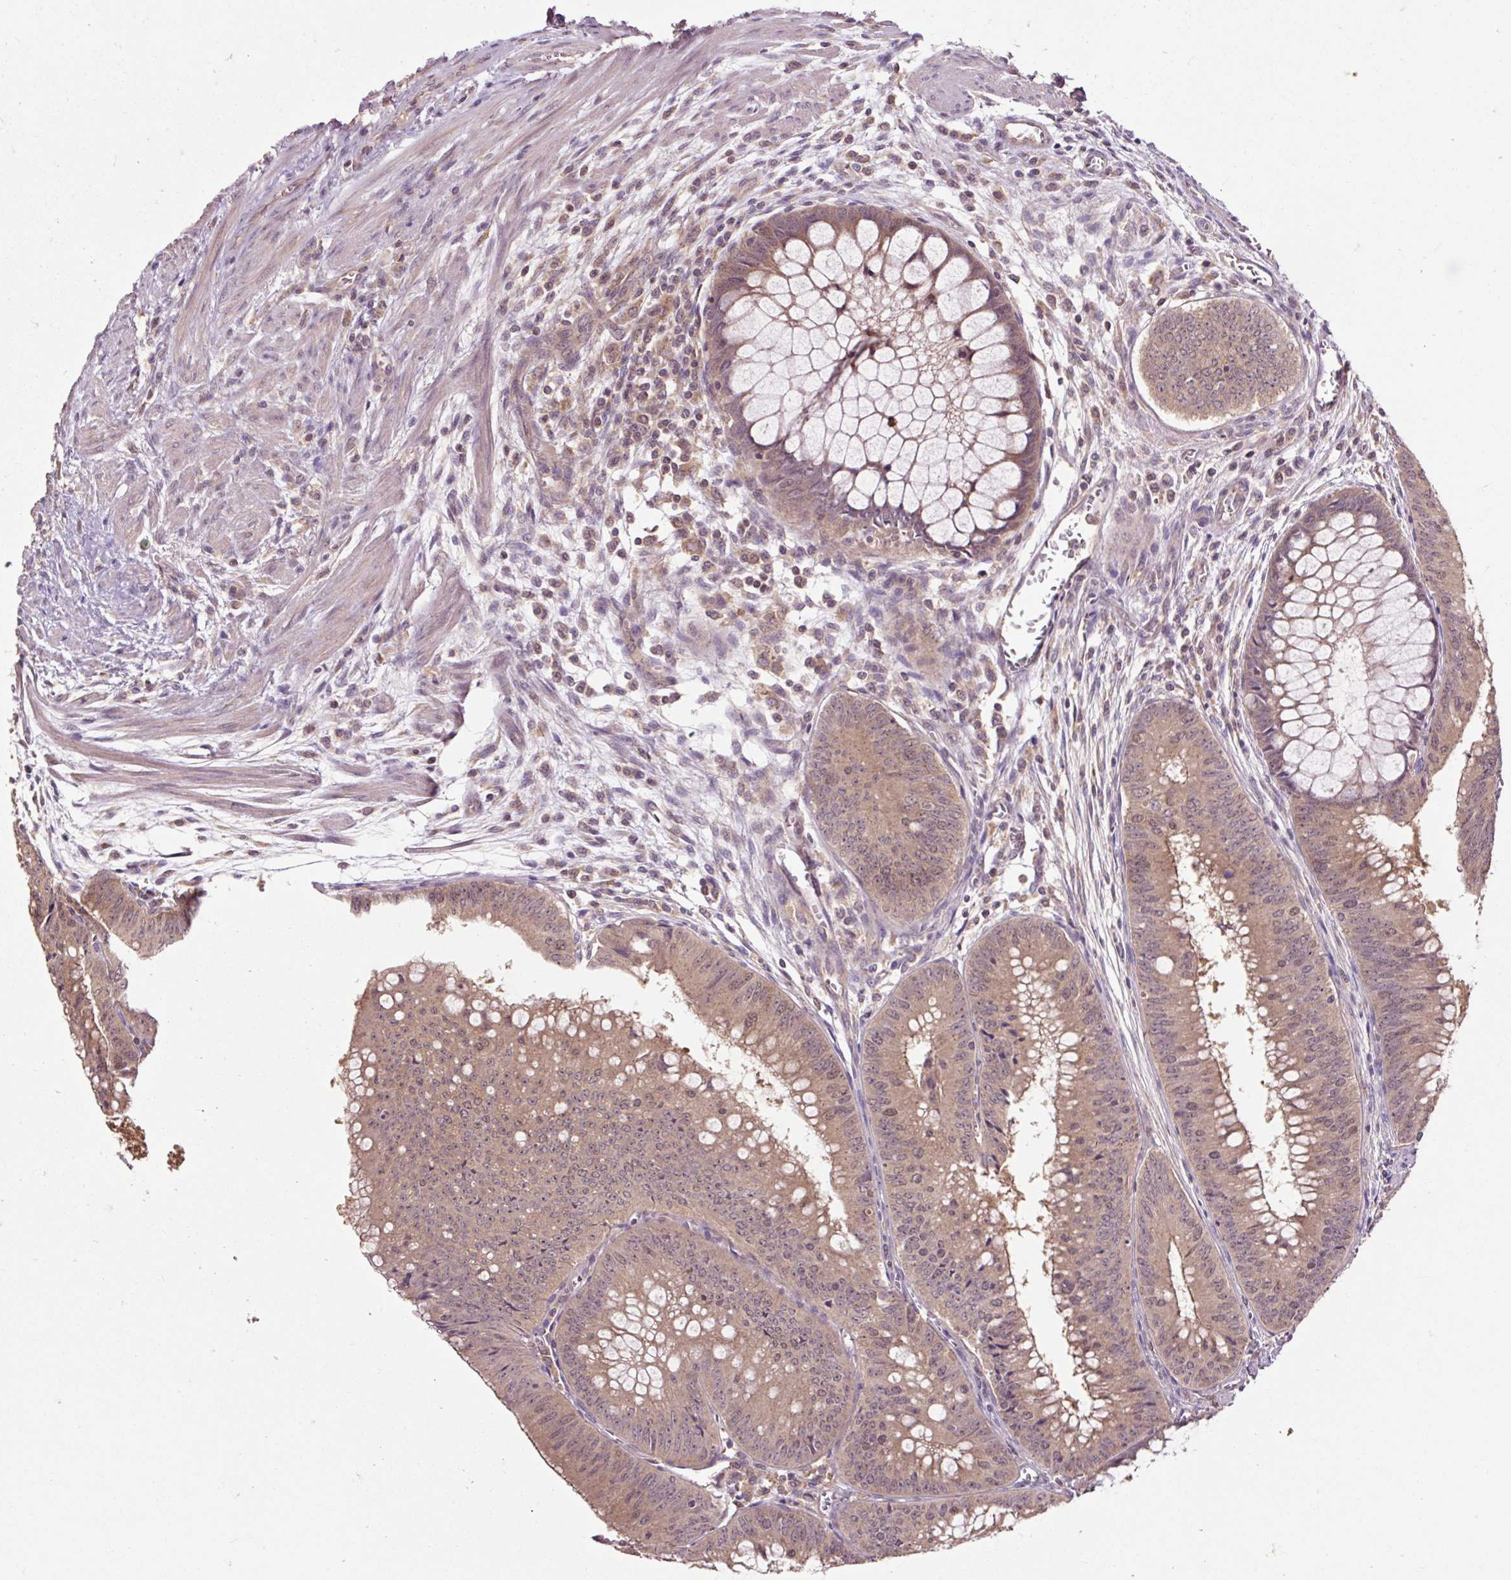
{"staining": {"intensity": "moderate", "quantity": ">75%", "location": "cytoplasmic/membranous"}, "tissue": "colorectal cancer", "cell_type": "Tumor cells", "image_type": "cancer", "snomed": [{"axis": "morphology", "description": "Adenocarcinoma, NOS"}, {"axis": "topography", "description": "Rectum"}], "caption": "Immunohistochemical staining of colorectal cancer reveals moderate cytoplasmic/membranous protein staining in approximately >75% of tumor cells. Nuclei are stained in blue.", "gene": "MMS19", "patient": {"sex": "female", "age": 72}}